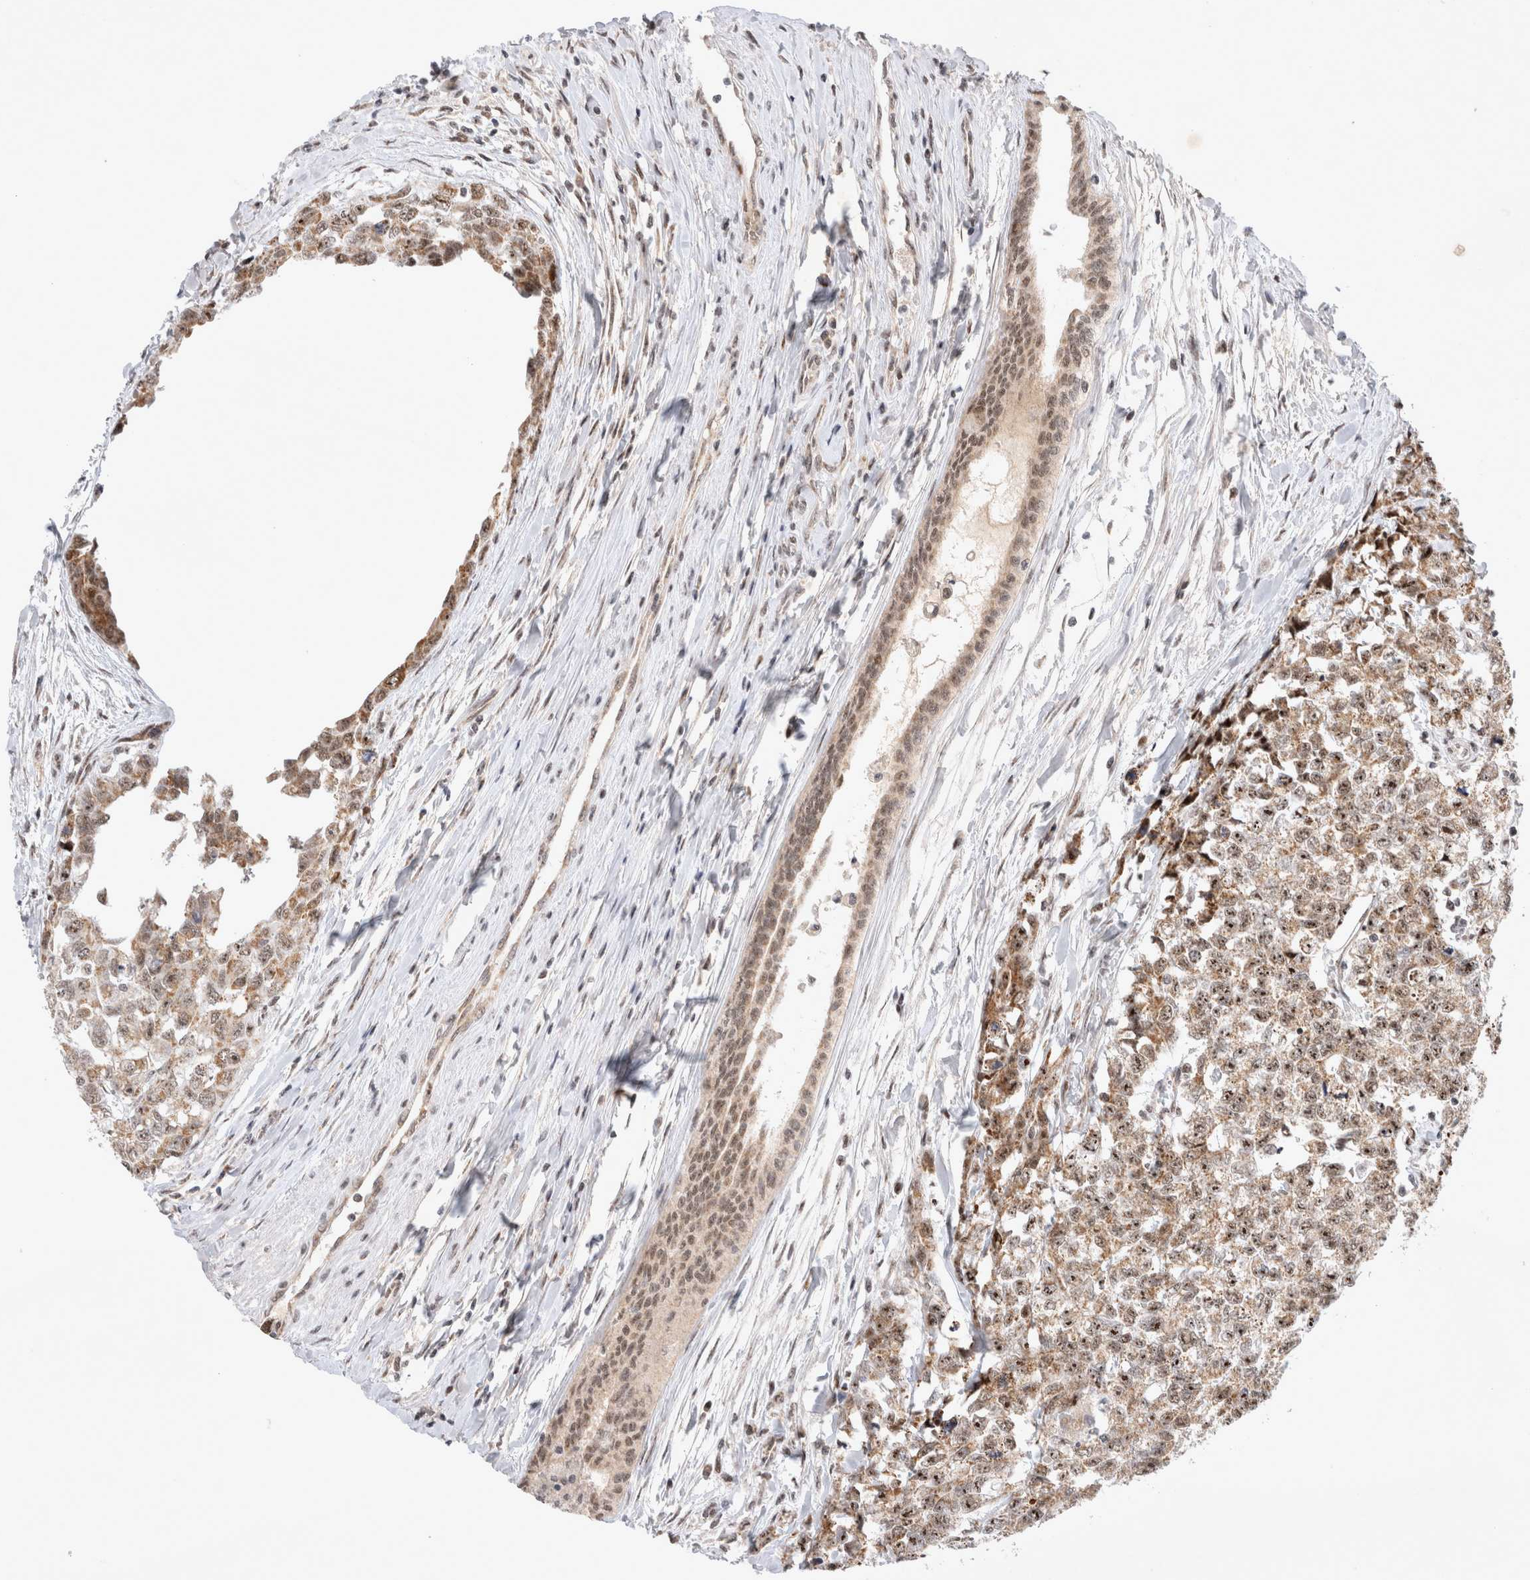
{"staining": {"intensity": "moderate", "quantity": ">75%", "location": "cytoplasmic/membranous,nuclear"}, "tissue": "testis cancer", "cell_type": "Tumor cells", "image_type": "cancer", "snomed": [{"axis": "morphology", "description": "Carcinoma, Embryonal, NOS"}, {"axis": "topography", "description": "Testis"}], "caption": "Immunohistochemical staining of testis cancer (embryonal carcinoma) shows medium levels of moderate cytoplasmic/membranous and nuclear protein staining in about >75% of tumor cells. (Brightfield microscopy of DAB IHC at high magnification).", "gene": "MRPL37", "patient": {"sex": "male", "age": 28}}